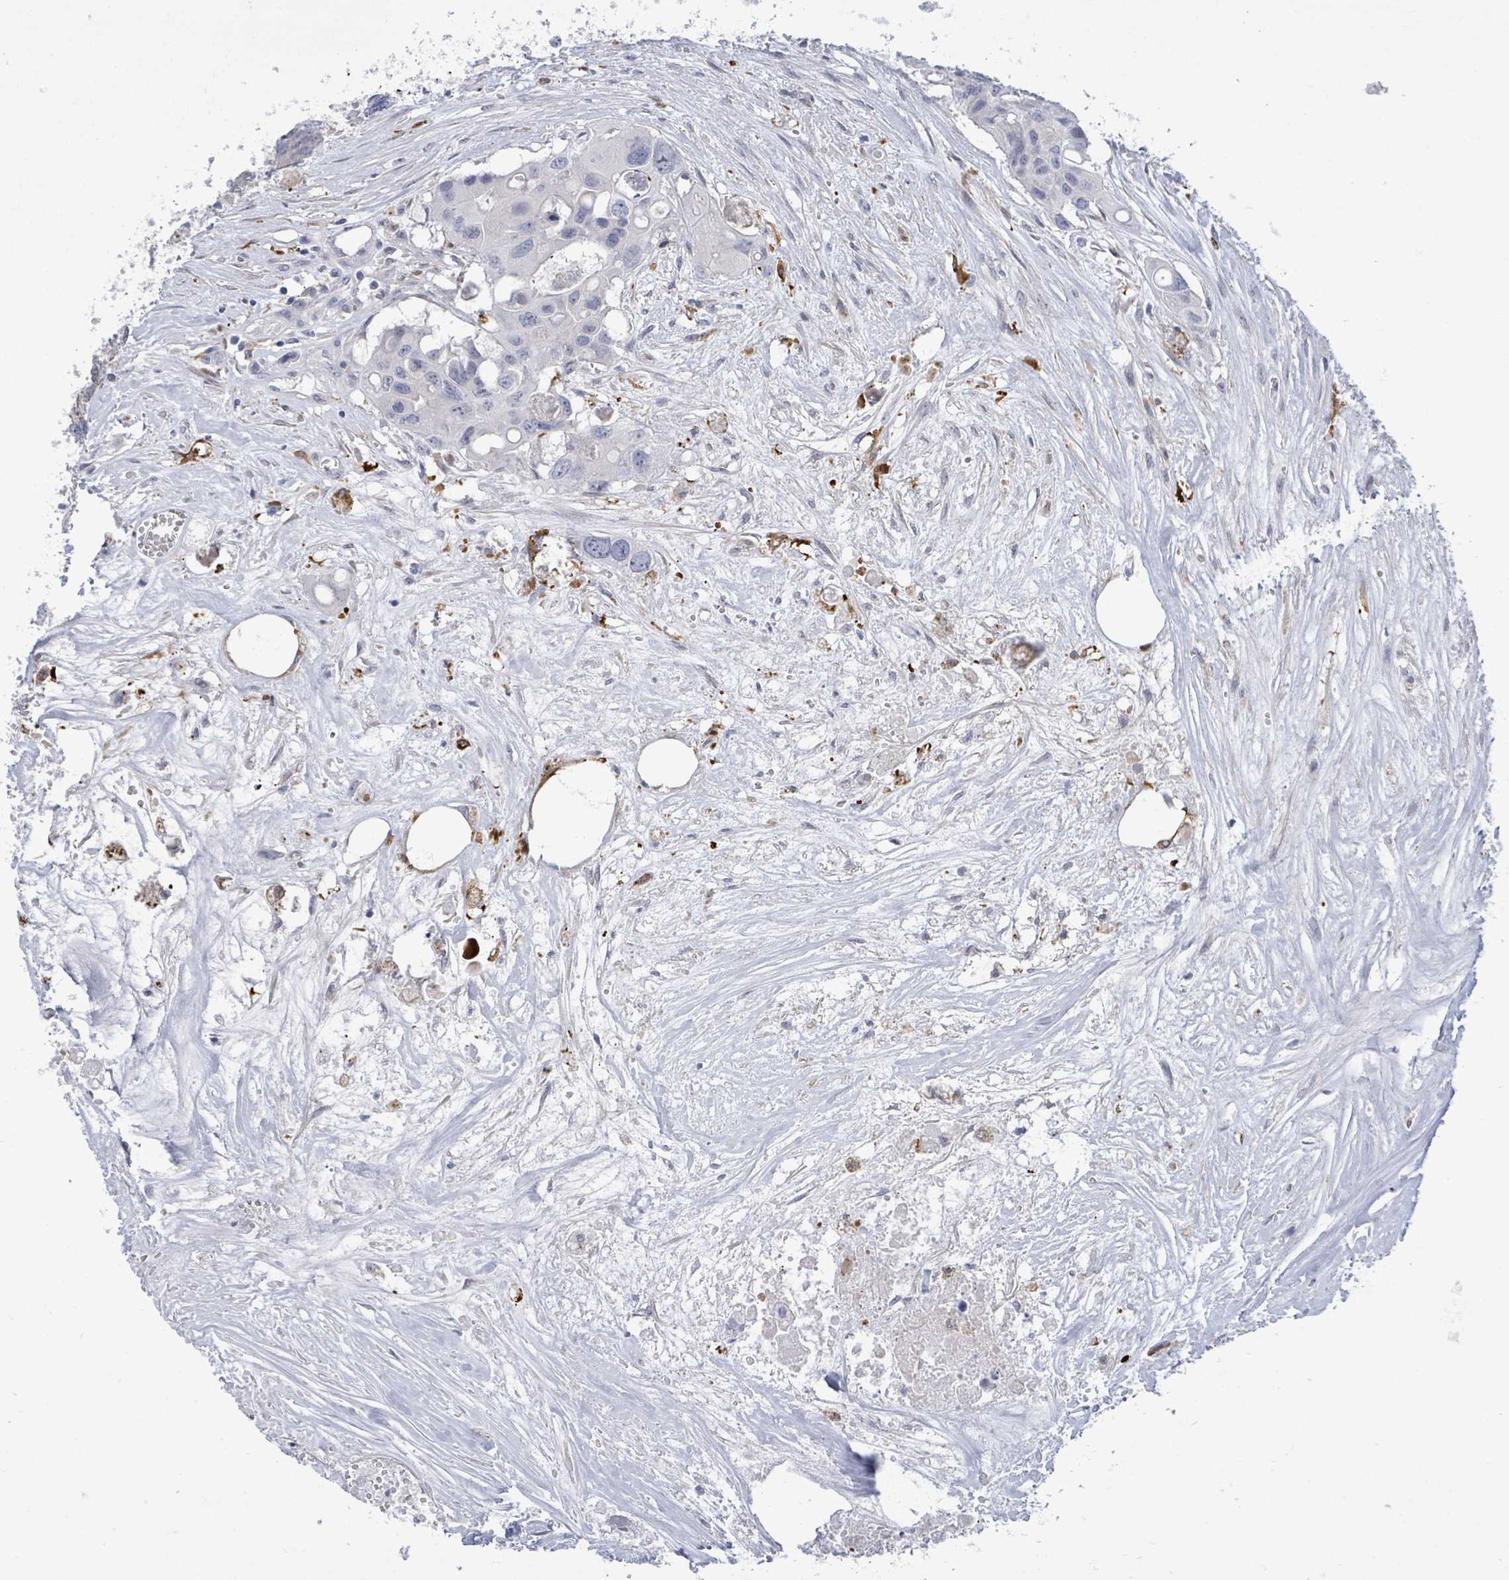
{"staining": {"intensity": "negative", "quantity": "none", "location": "none"}, "tissue": "colorectal cancer", "cell_type": "Tumor cells", "image_type": "cancer", "snomed": [{"axis": "morphology", "description": "Adenocarcinoma, NOS"}, {"axis": "topography", "description": "Colon"}], "caption": "Immunohistochemistry photomicrograph of human adenocarcinoma (colorectal) stained for a protein (brown), which reveals no positivity in tumor cells.", "gene": "CT45A5", "patient": {"sex": "male", "age": 77}}